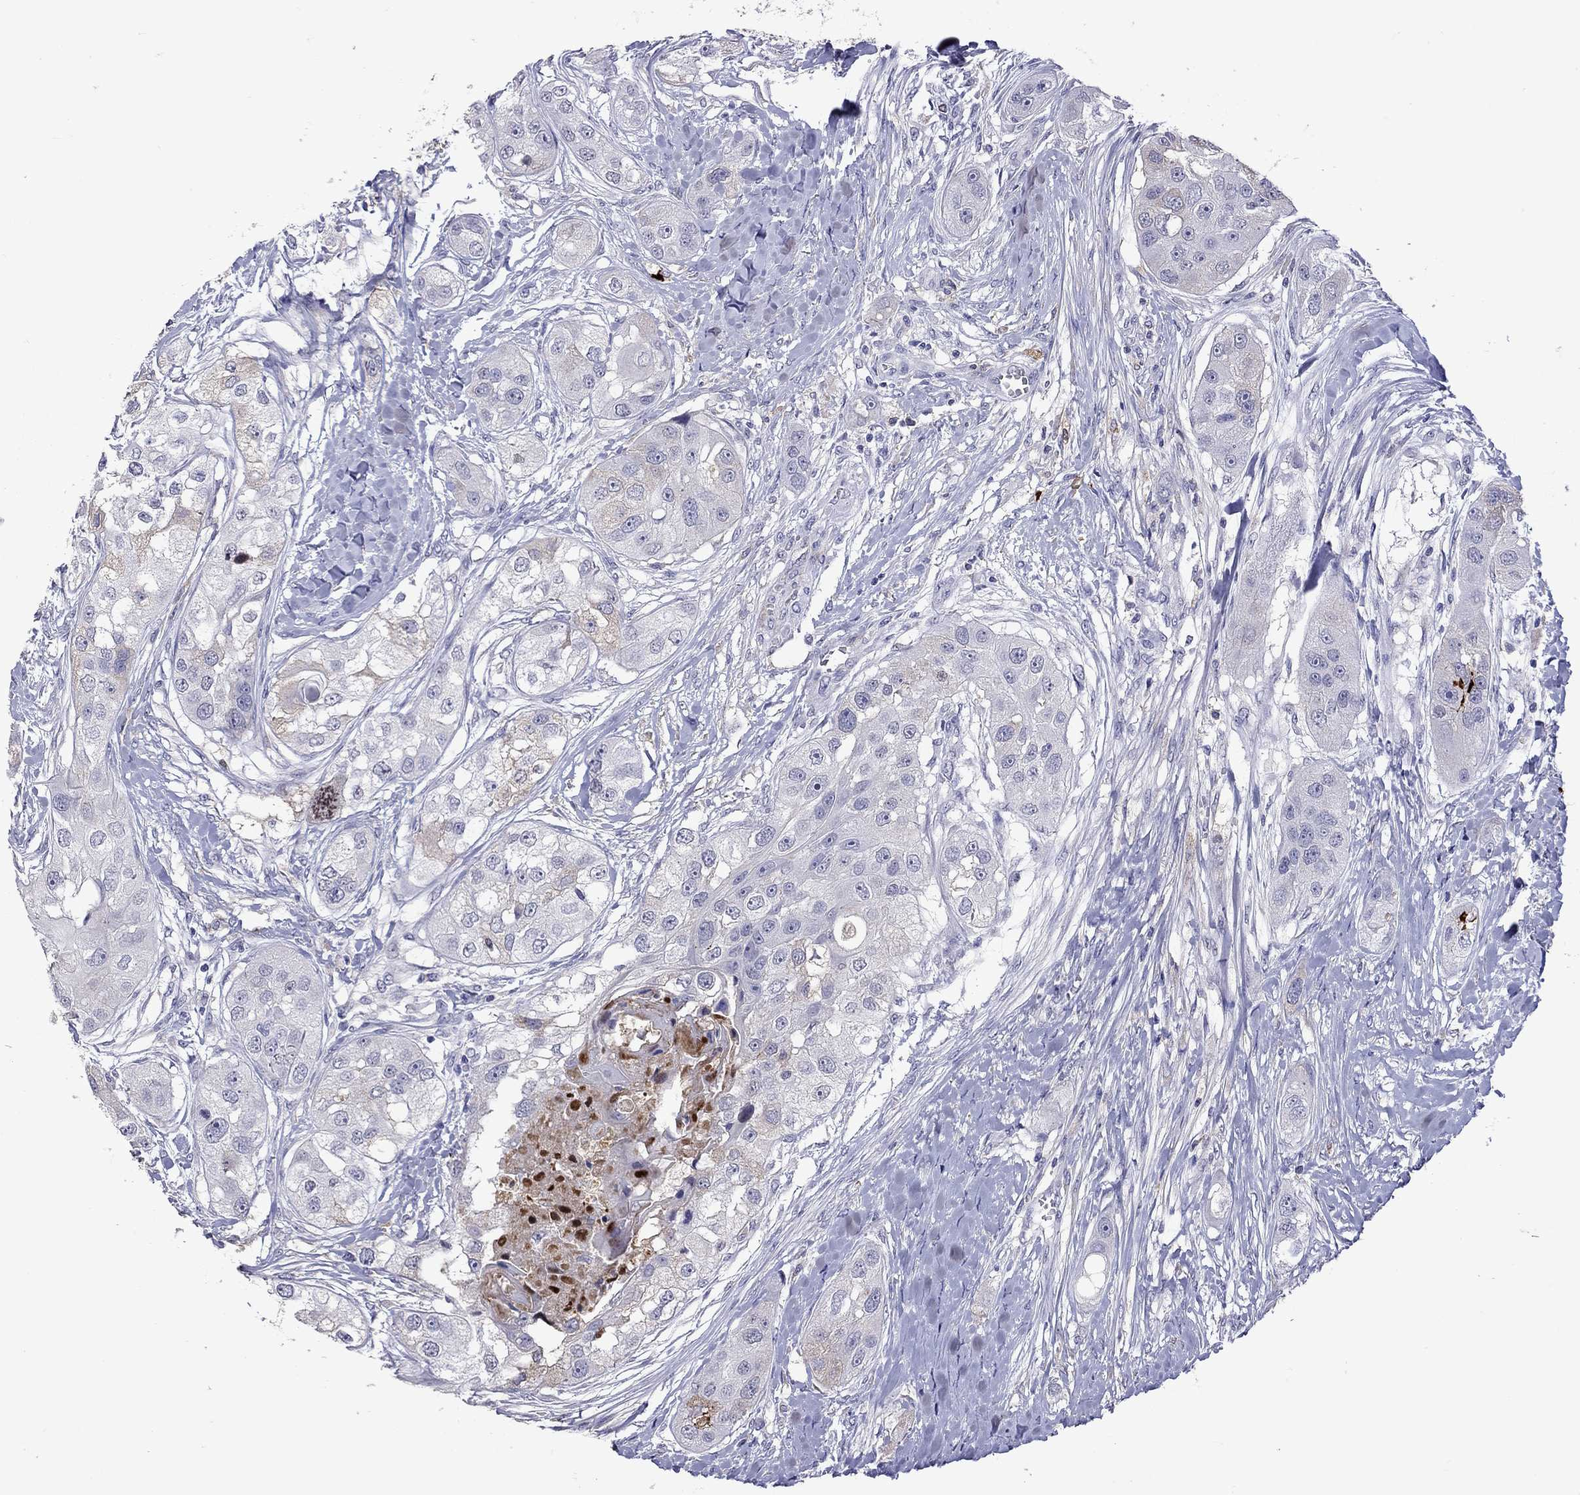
{"staining": {"intensity": "negative", "quantity": "none", "location": "none"}, "tissue": "head and neck cancer", "cell_type": "Tumor cells", "image_type": "cancer", "snomed": [{"axis": "morphology", "description": "Normal tissue, NOS"}, {"axis": "morphology", "description": "Squamous cell carcinoma, NOS"}, {"axis": "topography", "description": "Skeletal muscle"}, {"axis": "topography", "description": "Head-Neck"}], "caption": "Tumor cells show no significant protein expression in squamous cell carcinoma (head and neck). (Stains: DAB (3,3'-diaminobenzidine) immunohistochemistry with hematoxylin counter stain, Microscopy: brightfield microscopy at high magnification).", "gene": "SERPINA3", "patient": {"sex": "male", "age": 51}}